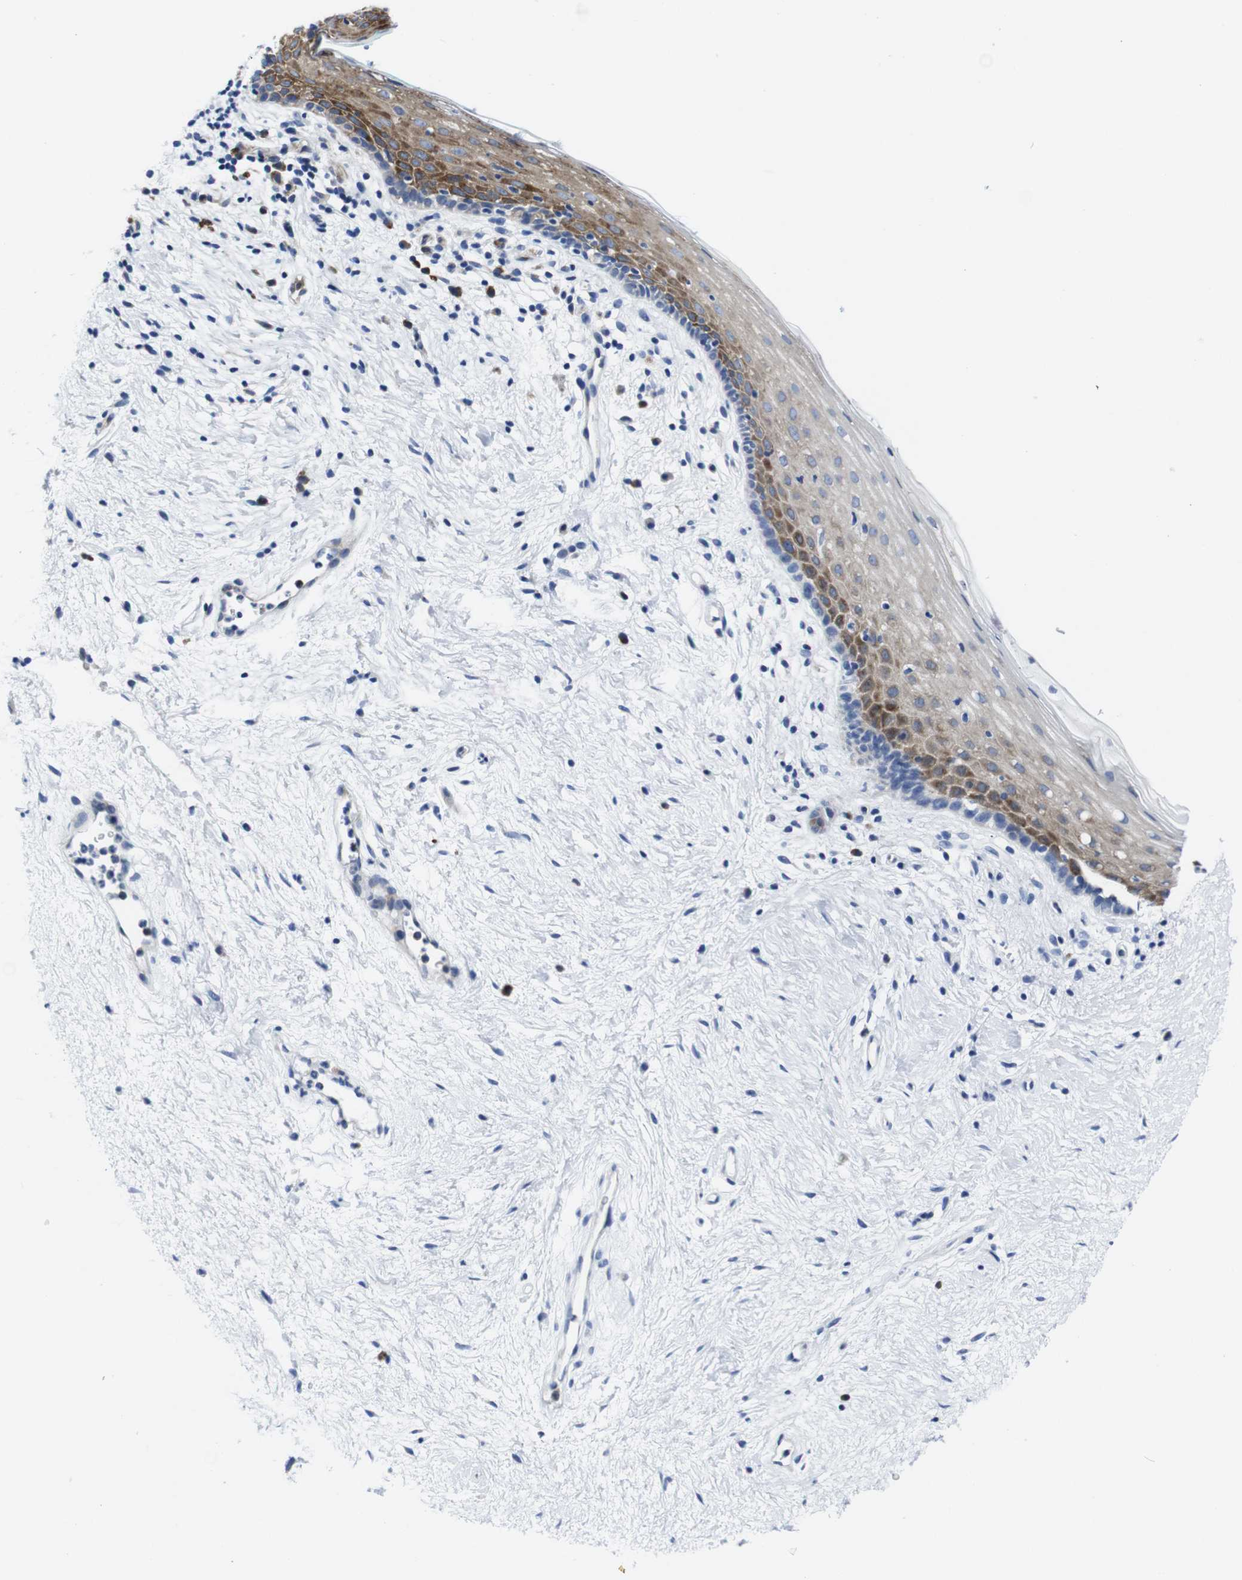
{"staining": {"intensity": "moderate", "quantity": "25%-75%", "location": "cytoplasmic/membranous"}, "tissue": "vagina", "cell_type": "Squamous epithelial cells", "image_type": "normal", "snomed": [{"axis": "morphology", "description": "Normal tissue, NOS"}, {"axis": "topography", "description": "Vagina"}], "caption": "The immunohistochemical stain highlights moderate cytoplasmic/membranous positivity in squamous epithelial cells of benign vagina. Nuclei are stained in blue.", "gene": "EIF4A1", "patient": {"sex": "female", "age": 44}}